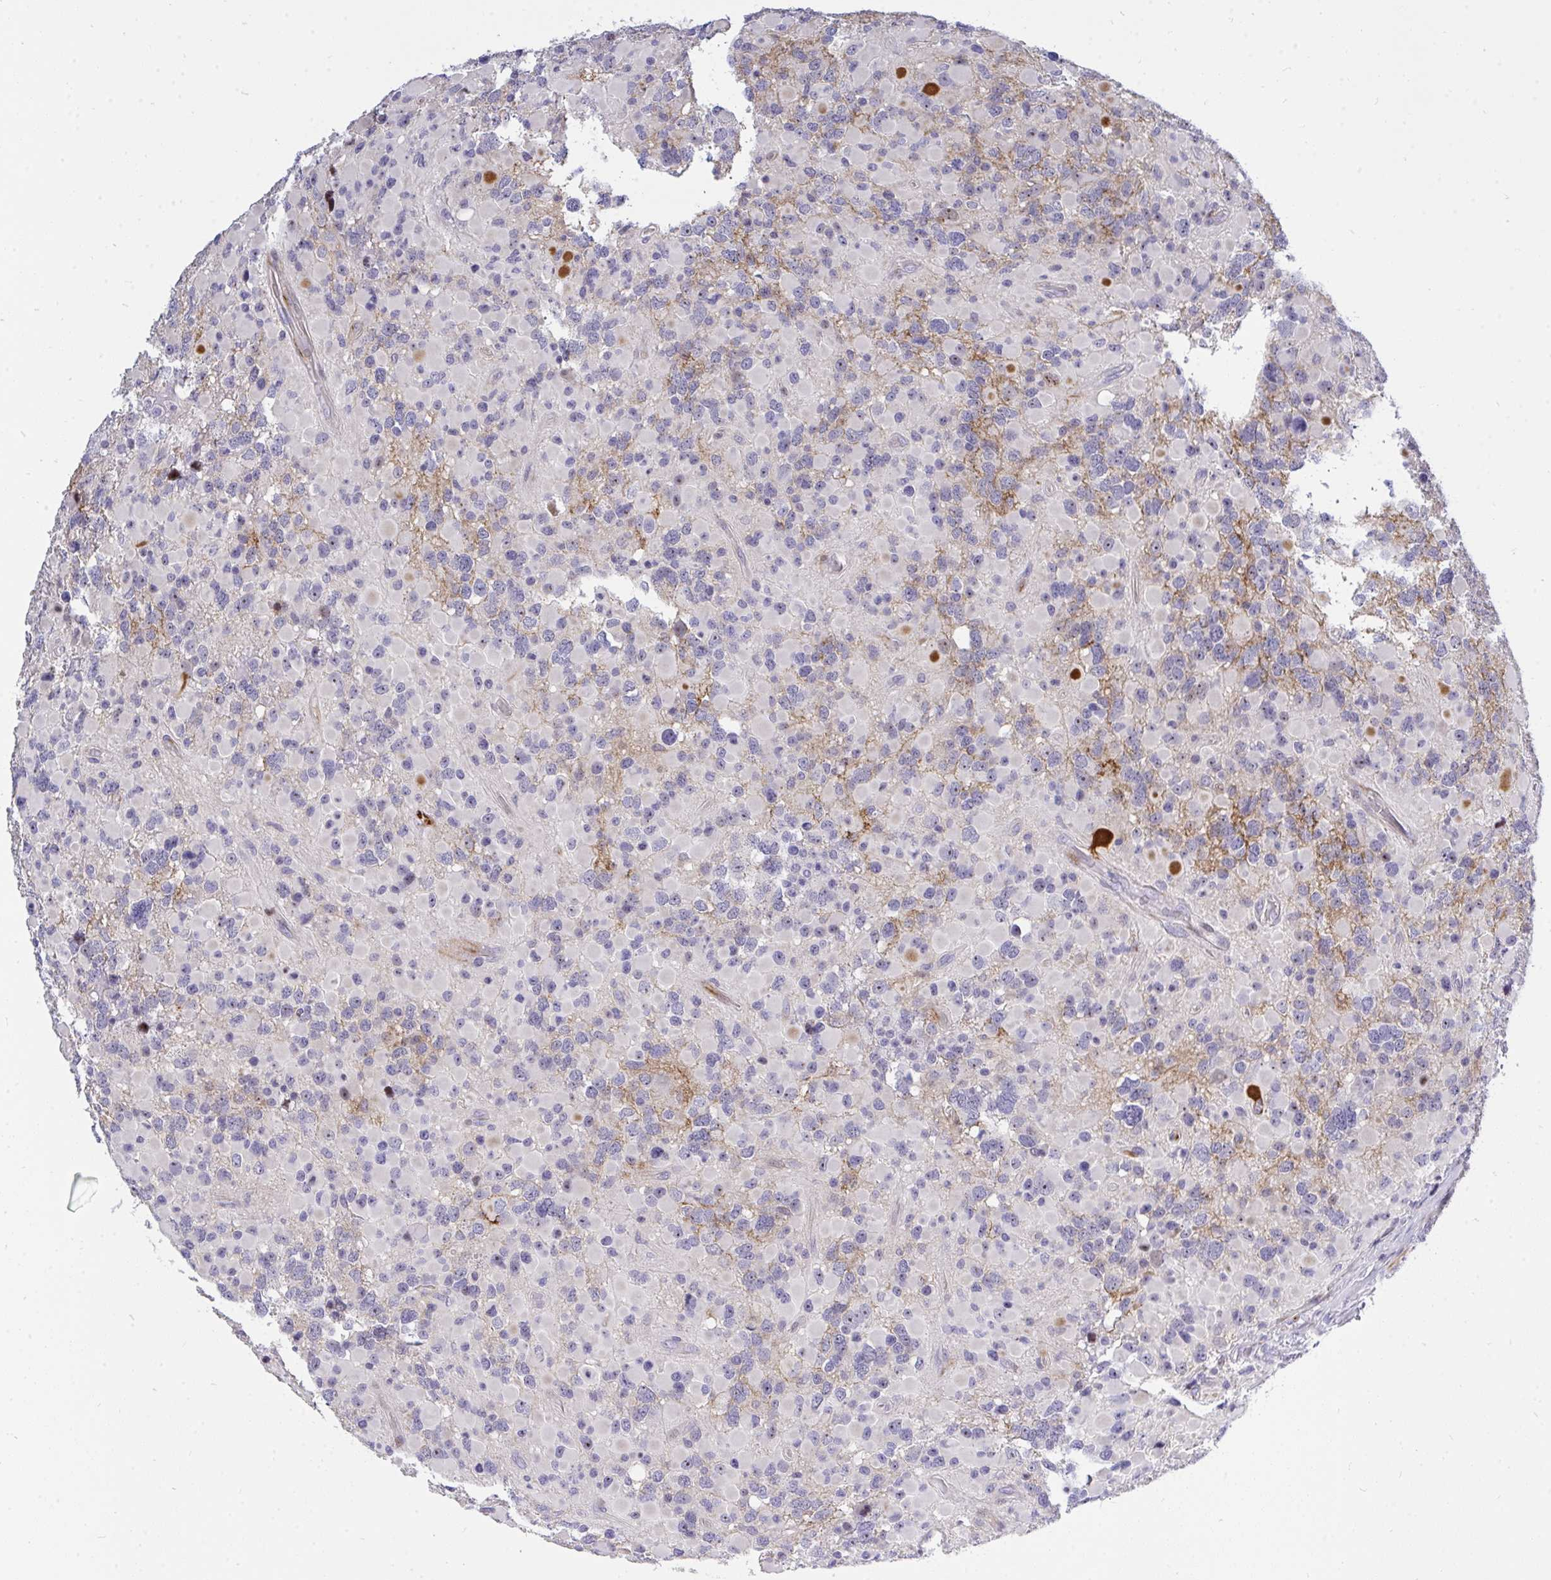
{"staining": {"intensity": "moderate", "quantity": "<25%", "location": "nuclear"}, "tissue": "glioma", "cell_type": "Tumor cells", "image_type": "cancer", "snomed": [{"axis": "morphology", "description": "Glioma, malignant, High grade"}, {"axis": "topography", "description": "Brain"}], "caption": "Protein staining by immunohistochemistry (IHC) reveals moderate nuclear staining in approximately <25% of tumor cells in glioma. Nuclei are stained in blue.", "gene": "PLPPR3", "patient": {"sex": "female", "age": 40}}